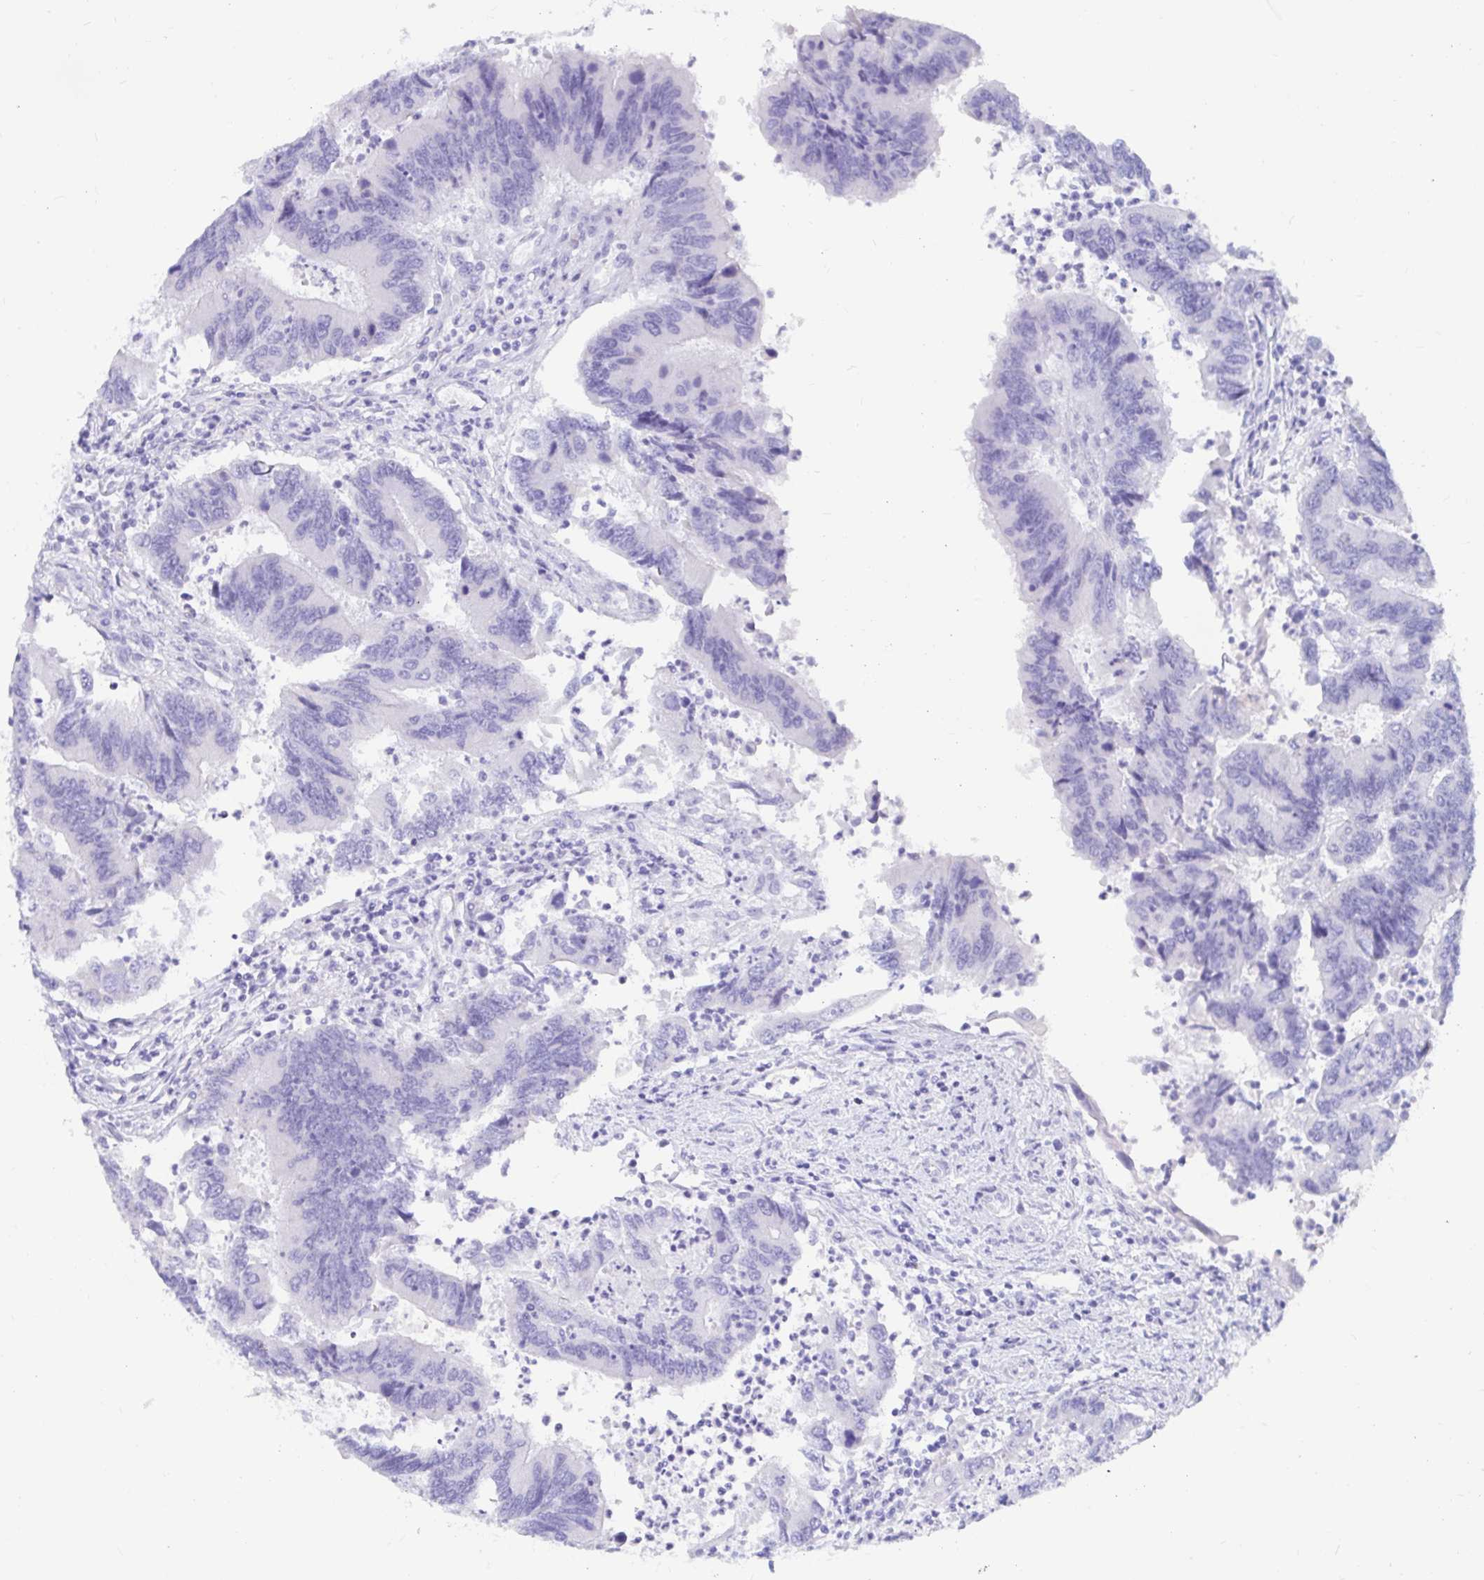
{"staining": {"intensity": "negative", "quantity": "none", "location": "none"}, "tissue": "colorectal cancer", "cell_type": "Tumor cells", "image_type": "cancer", "snomed": [{"axis": "morphology", "description": "Adenocarcinoma, NOS"}, {"axis": "topography", "description": "Colon"}], "caption": "High magnification brightfield microscopy of adenocarcinoma (colorectal) stained with DAB (brown) and counterstained with hematoxylin (blue): tumor cells show no significant expression. (Stains: DAB immunohistochemistry (IHC) with hematoxylin counter stain, Microscopy: brightfield microscopy at high magnification).", "gene": "ZPBP2", "patient": {"sex": "female", "age": 67}}